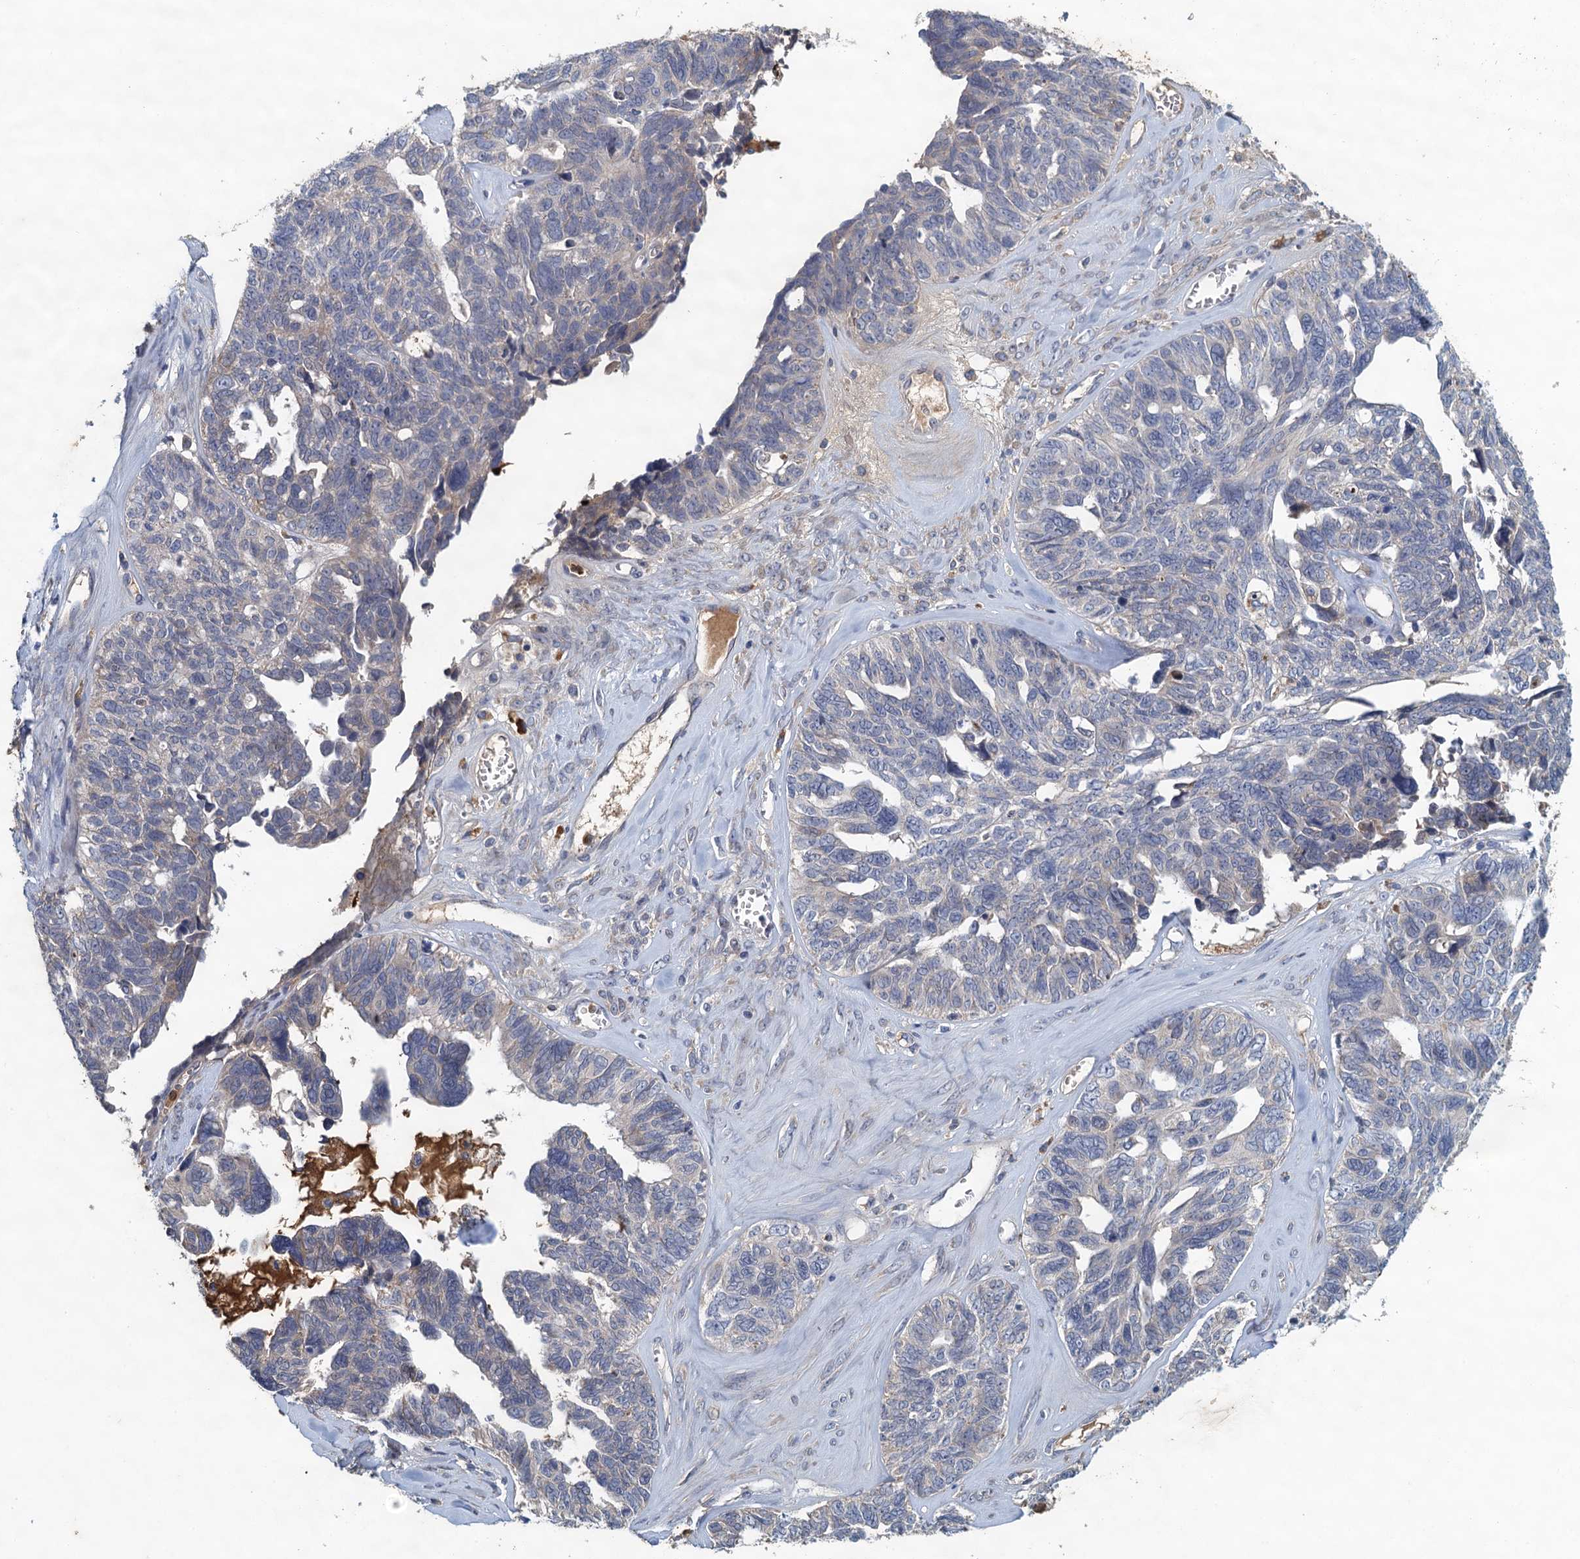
{"staining": {"intensity": "negative", "quantity": "none", "location": "none"}, "tissue": "ovarian cancer", "cell_type": "Tumor cells", "image_type": "cancer", "snomed": [{"axis": "morphology", "description": "Cystadenocarcinoma, serous, NOS"}, {"axis": "topography", "description": "Ovary"}], "caption": "The histopathology image reveals no significant staining in tumor cells of ovarian cancer.", "gene": "TPCN1", "patient": {"sex": "female", "age": 79}}